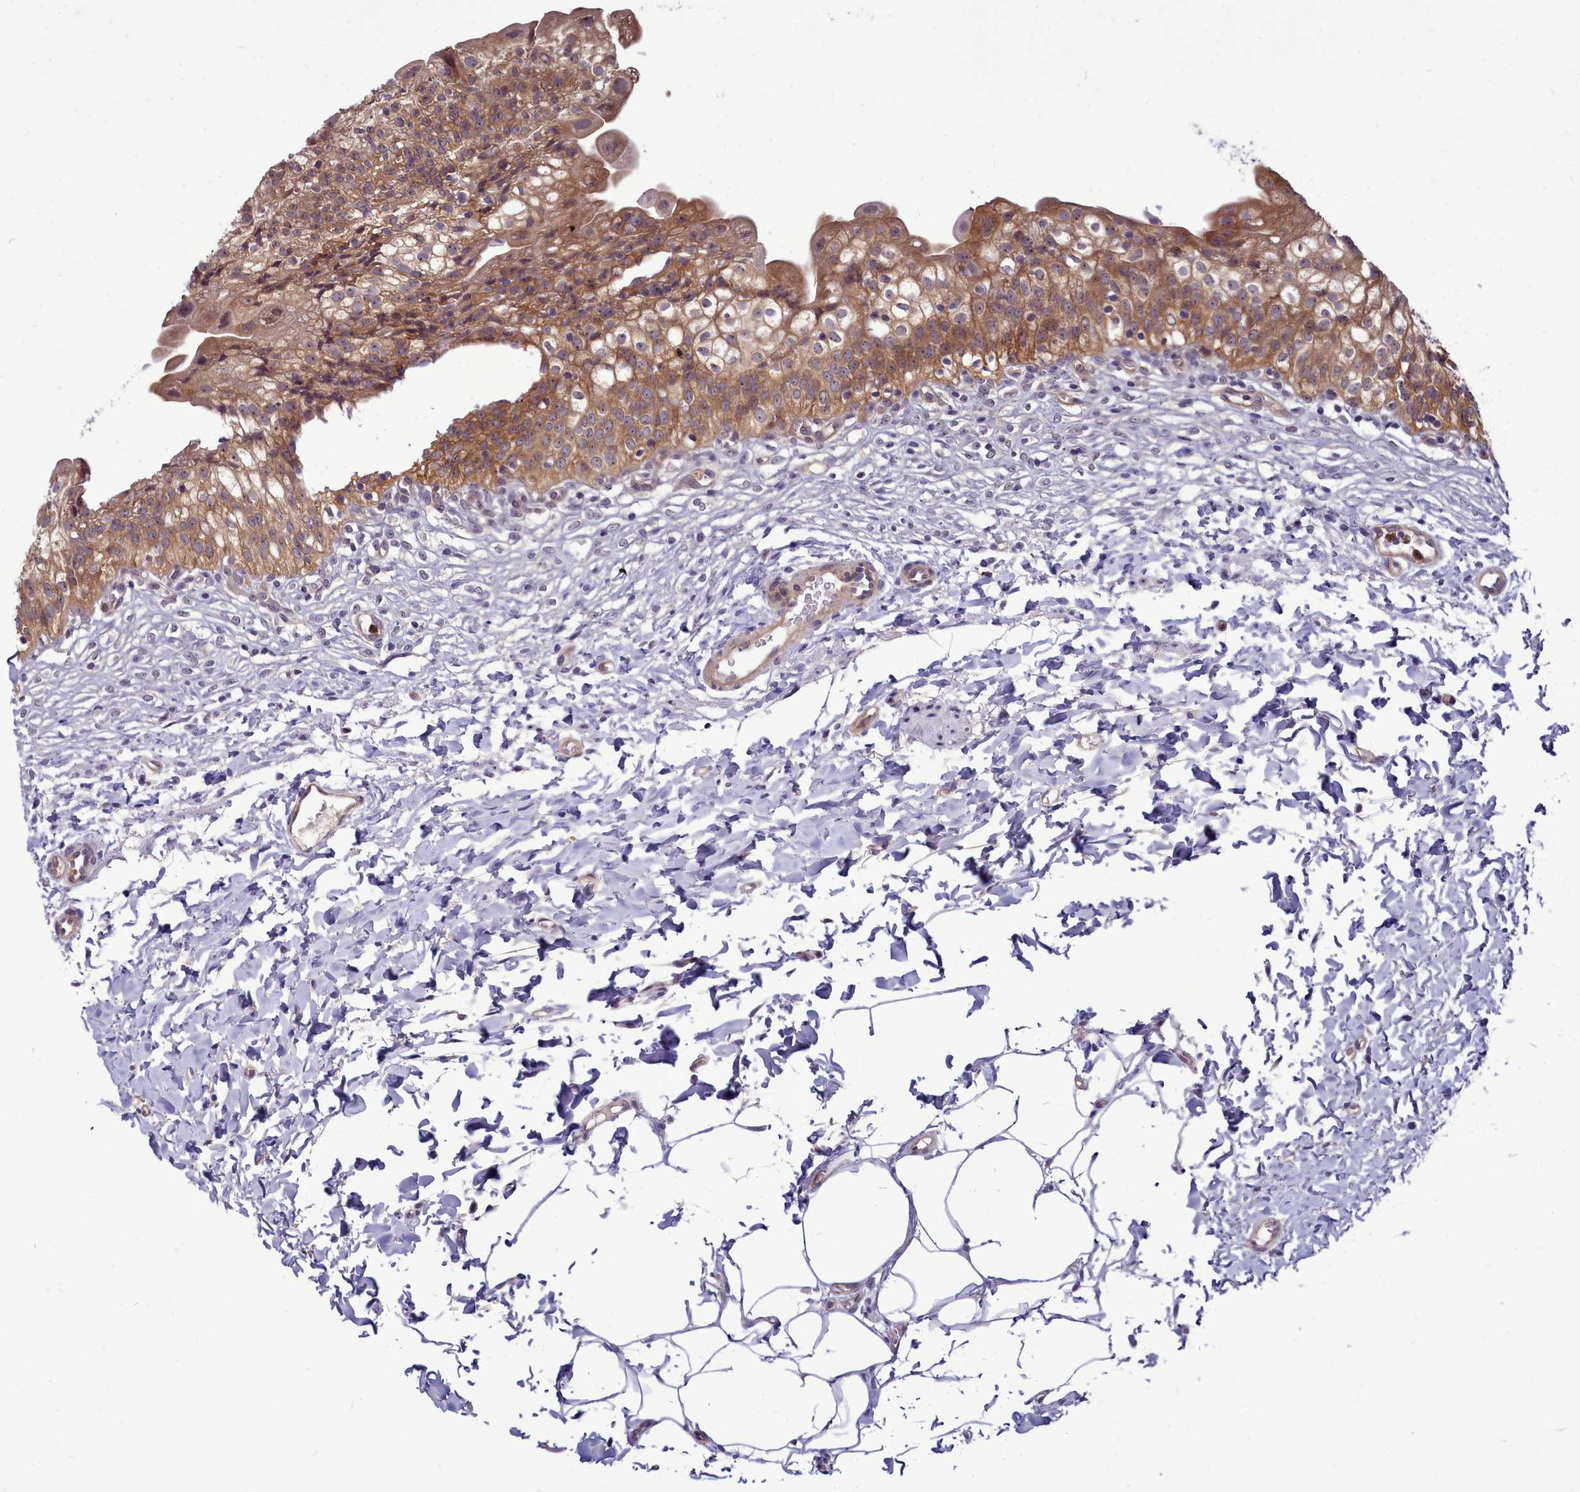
{"staining": {"intensity": "moderate", "quantity": ">75%", "location": "cytoplasmic/membranous"}, "tissue": "urinary bladder", "cell_type": "Urothelial cells", "image_type": "normal", "snomed": [{"axis": "morphology", "description": "Normal tissue, NOS"}, {"axis": "topography", "description": "Urinary bladder"}], "caption": "The photomicrograph exhibits staining of benign urinary bladder, revealing moderate cytoplasmic/membranous protein staining (brown color) within urothelial cells.", "gene": "BCAR1", "patient": {"sex": "male", "age": 55}}